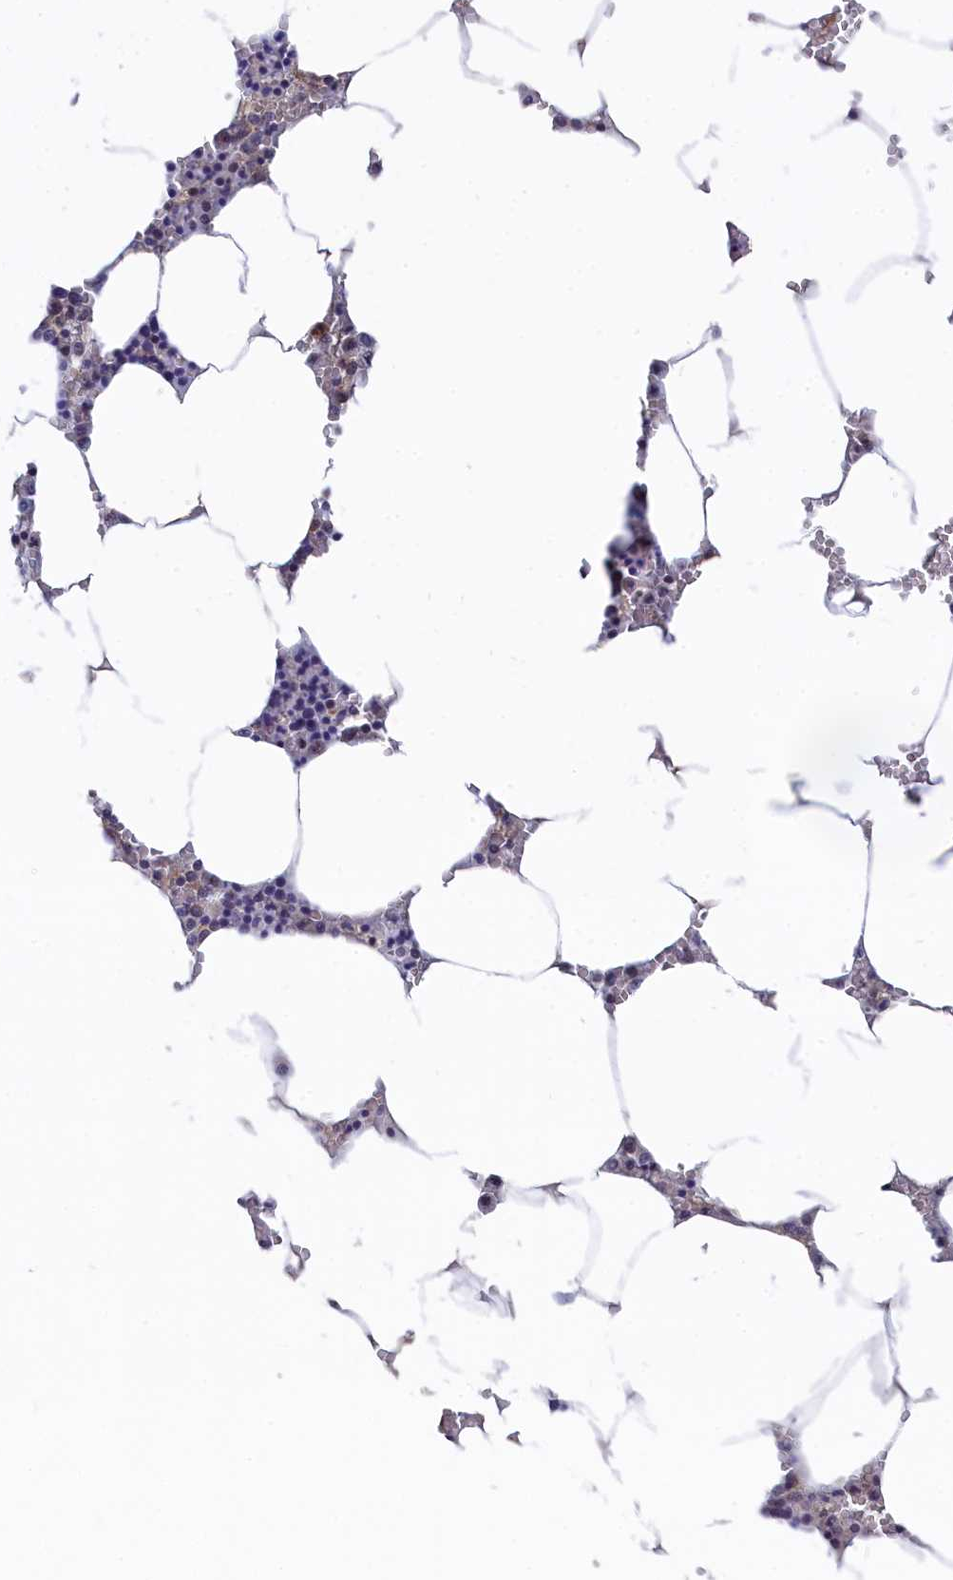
{"staining": {"intensity": "weak", "quantity": "<25%", "location": "cytoplasmic/membranous"}, "tissue": "bone marrow", "cell_type": "Hematopoietic cells", "image_type": "normal", "snomed": [{"axis": "morphology", "description": "Normal tissue, NOS"}, {"axis": "topography", "description": "Bone marrow"}], "caption": "The micrograph displays no significant expression in hematopoietic cells of bone marrow.", "gene": "TAB1", "patient": {"sex": "male", "age": 70}}